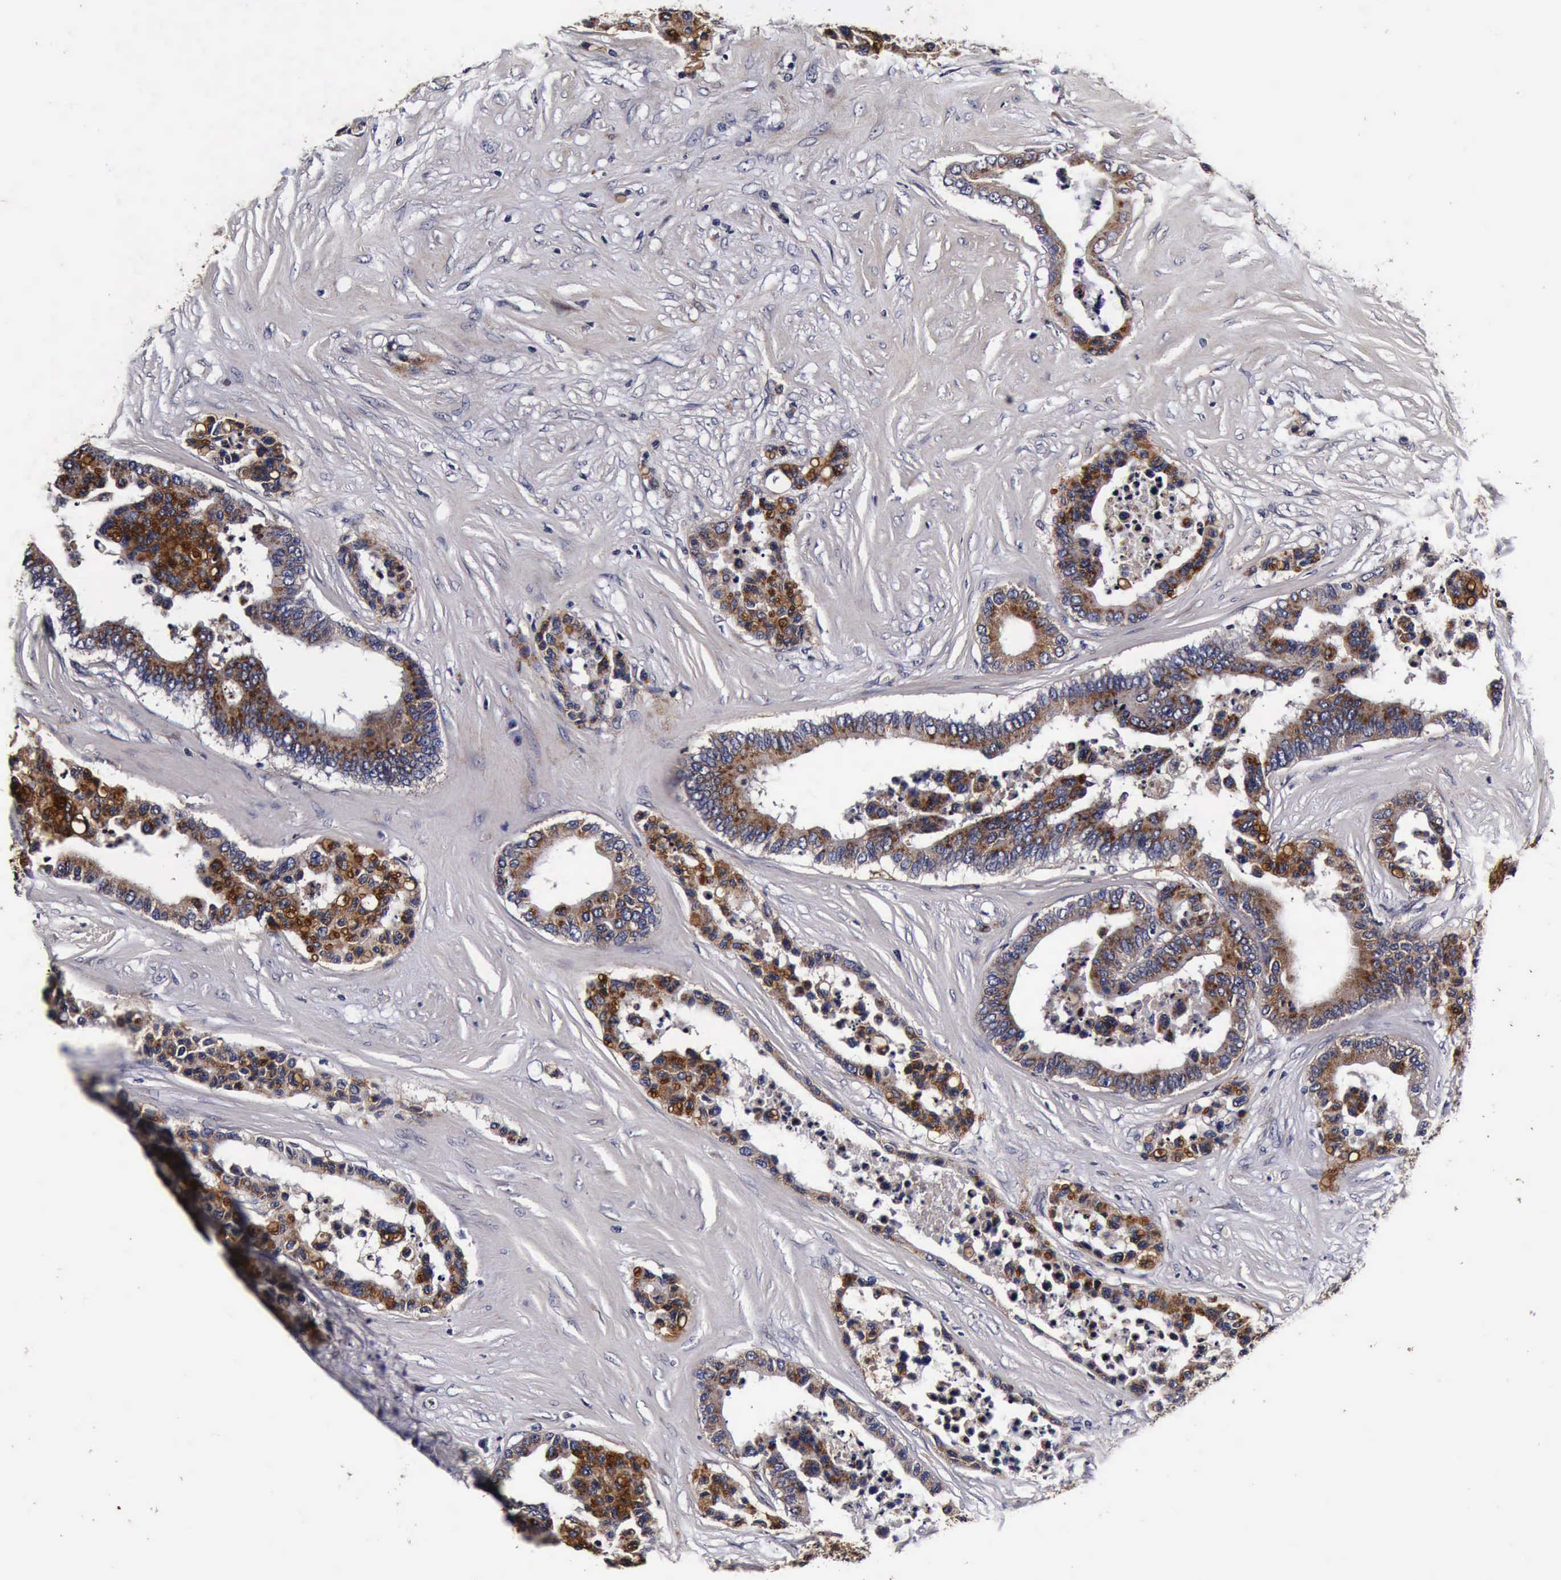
{"staining": {"intensity": "moderate", "quantity": ">75%", "location": "cytoplasmic/membranous"}, "tissue": "colorectal cancer", "cell_type": "Tumor cells", "image_type": "cancer", "snomed": [{"axis": "morphology", "description": "Adenocarcinoma, NOS"}, {"axis": "topography", "description": "Colon"}], "caption": "Immunohistochemistry (IHC) micrograph of neoplastic tissue: human colorectal cancer (adenocarcinoma) stained using immunohistochemistry exhibits medium levels of moderate protein expression localized specifically in the cytoplasmic/membranous of tumor cells, appearing as a cytoplasmic/membranous brown color.", "gene": "CST3", "patient": {"sex": "male", "age": 82}}